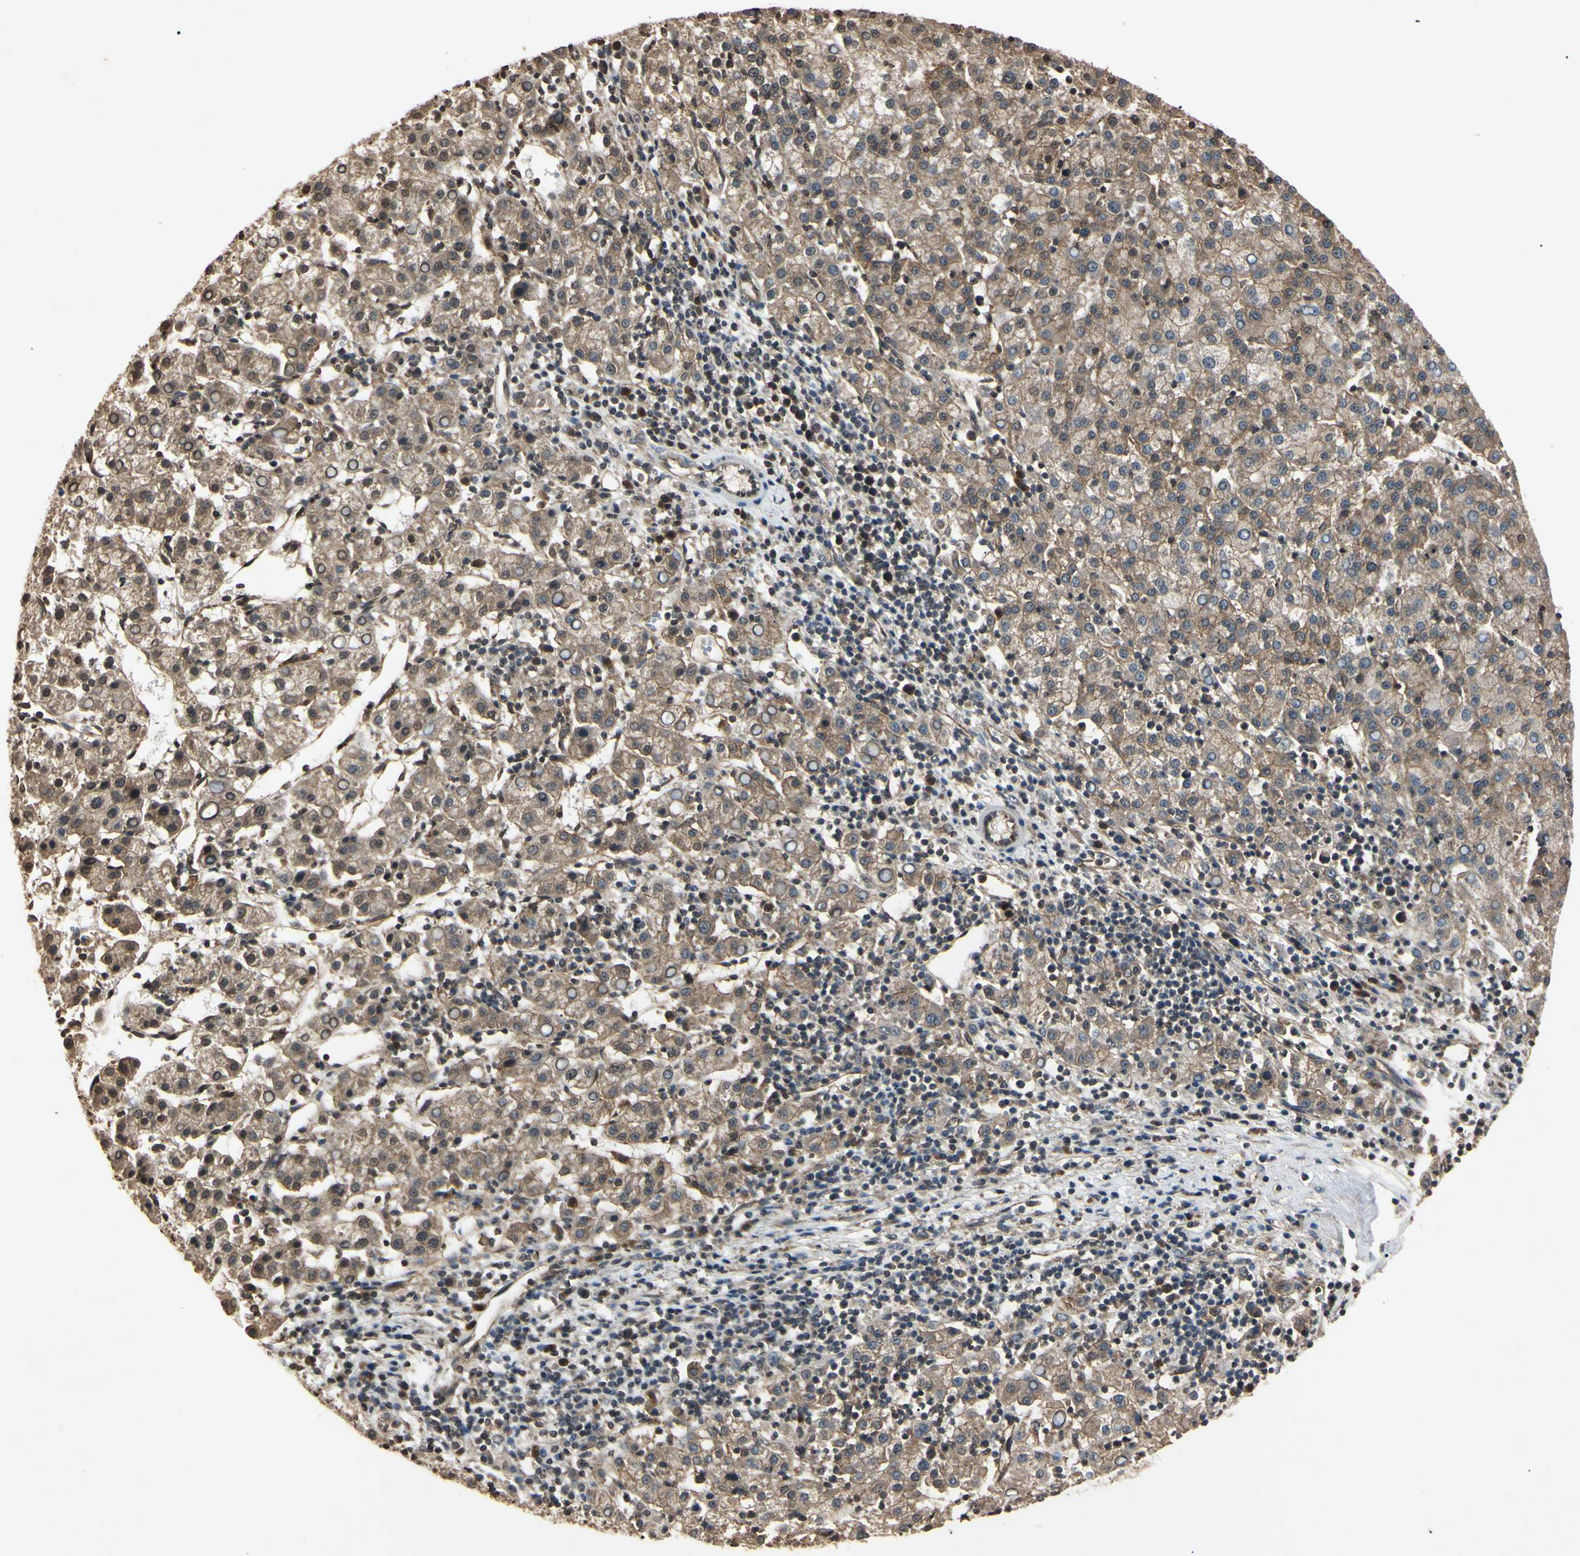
{"staining": {"intensity": "moderate", "quantity": "25%-75%", "location": "cytoplasmic/membranous"}, "tissue": "liver cancer", "cell_type": "Tumor cells", "image_type": "cancer", "snomed": [{"axis": "morphology", "description": "Carcinoma, Hepatocellular, NOS"}, {"axis": "topography", "description": "Liver"}], "caption": "High-magnification brightfield microscopy of liver cancer stained with DAB (3,3'-diaminobenzidine) (brown) and counterstained with hematoxylin (blue). tumor cells exhibit moderate cytoplasmic/membranous expression is identified in about25%-75% of cells.", "gene": "EPN1", "patient": {"sex": "female", "age": 58}}